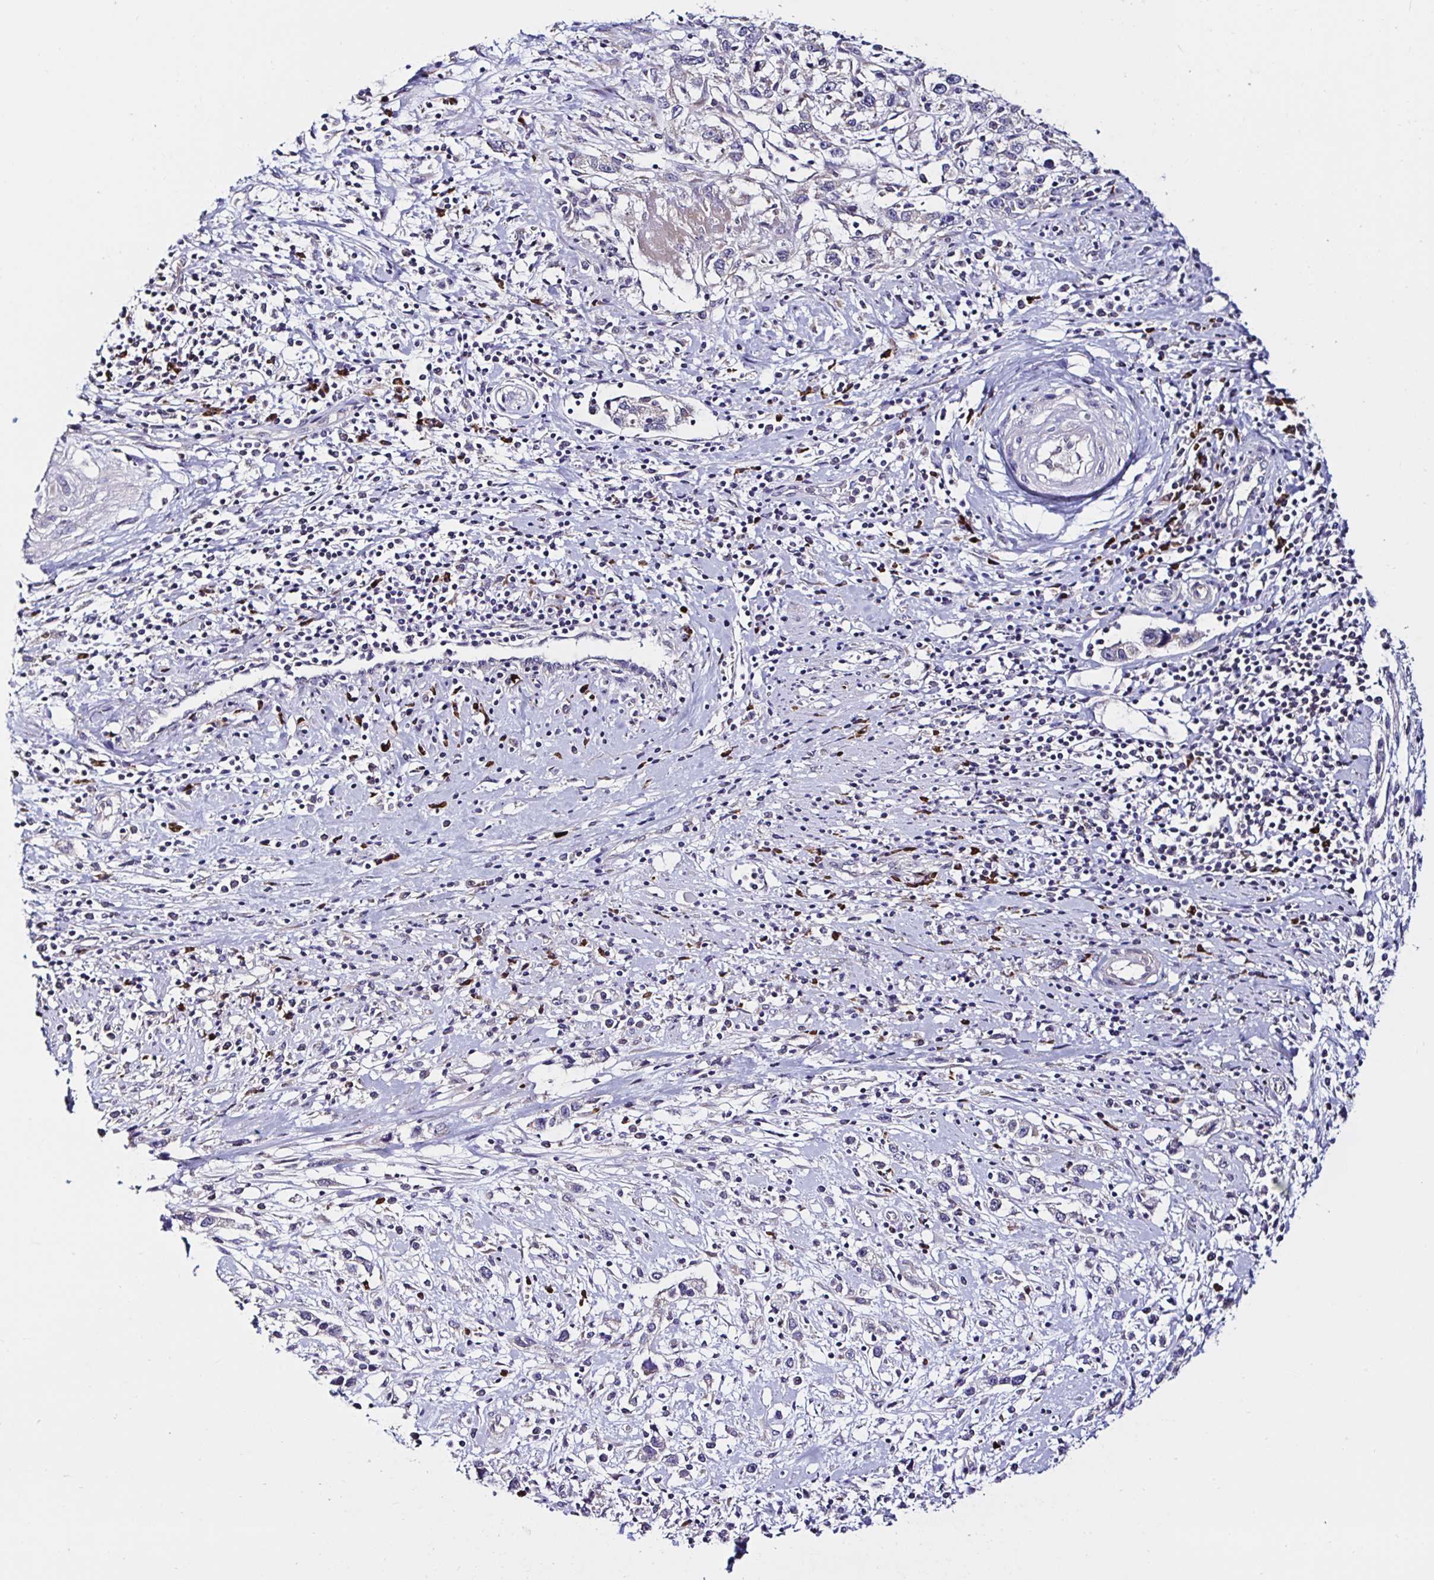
{"staining": {"intensity": "negative", "quantity": "none", "location": "none"}, "tissue": "cervical cancer", "cell_type": "Tumor cells", "image_type": "cancer", "snomed": [{"axis": "morphology", "description": "Adenocarcinoma, NOS"}, {"axis": "topography", "description": "Cervix"}], "caption": "This is an immunohistochemistry (IHC) image of cervical cancer (adenocarcinoma). There is no staining in tumor cells.", "gene": "VSIG2", "patient": {"sex": "female", "age": 40}}